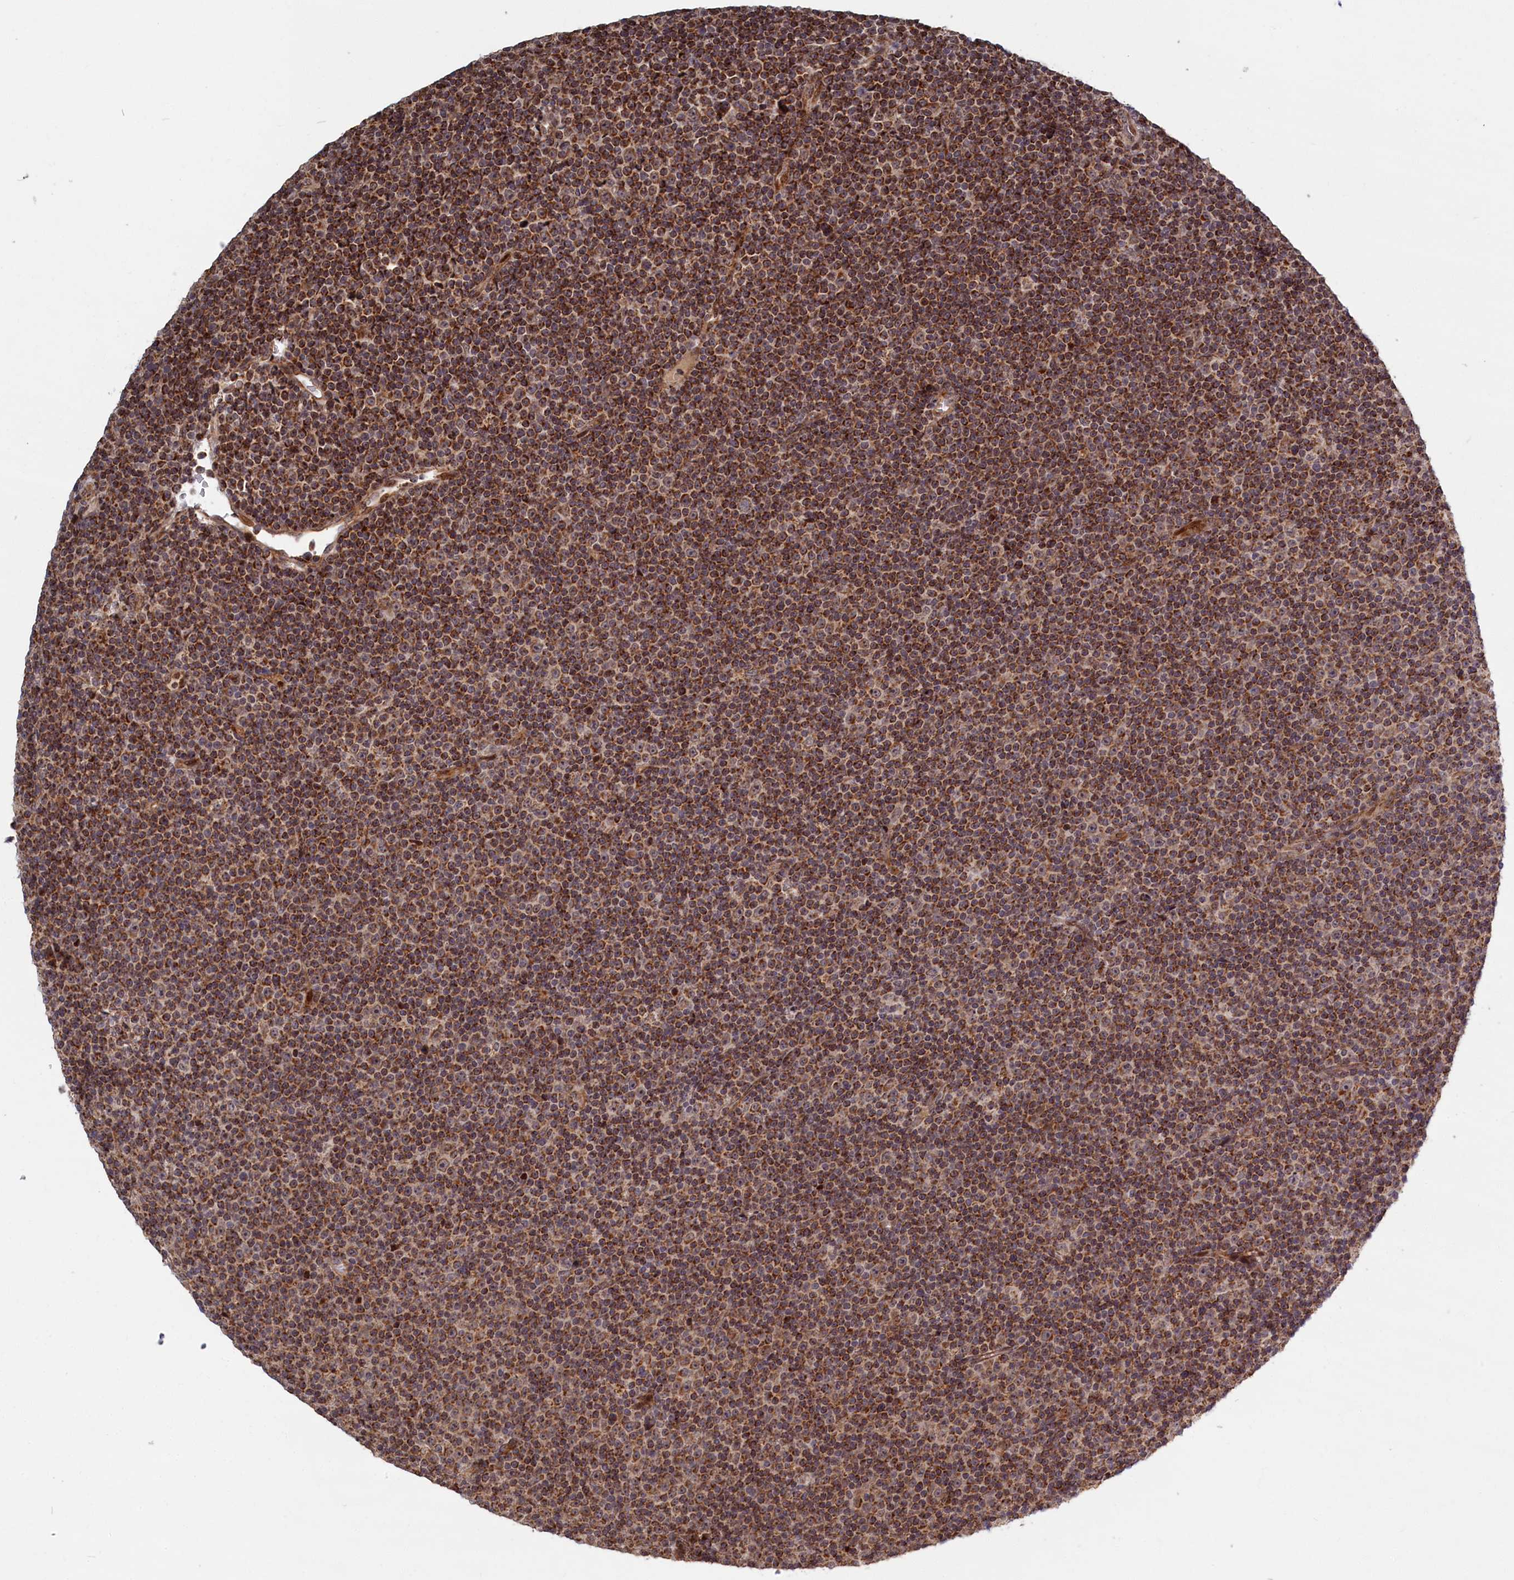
{"staining": {"intensity": "strong", "quantity": "25%-75%", "location": "cytoplasmic/membranous"}, "tissue": "lymphoma", "cell_type": "Tumor cells", "image_type": "cancer", "snomed": [{"axis": "morphology", "description": "Malignant lymphoma, non-Hodgkin's type, Low grade"}, {"axis": "topography", "description": "Lymph node"}], "caption": "Human malignant lymphoma, non-Hodgkin's type (low-grade) stained for a protein (brown) exhibits strong cytoplasmic/membranous positive expression in approximately 25%-75% of tumor cells.", "gene": "PLA2G10", "patient": {"sex": "female", "age": 67}}